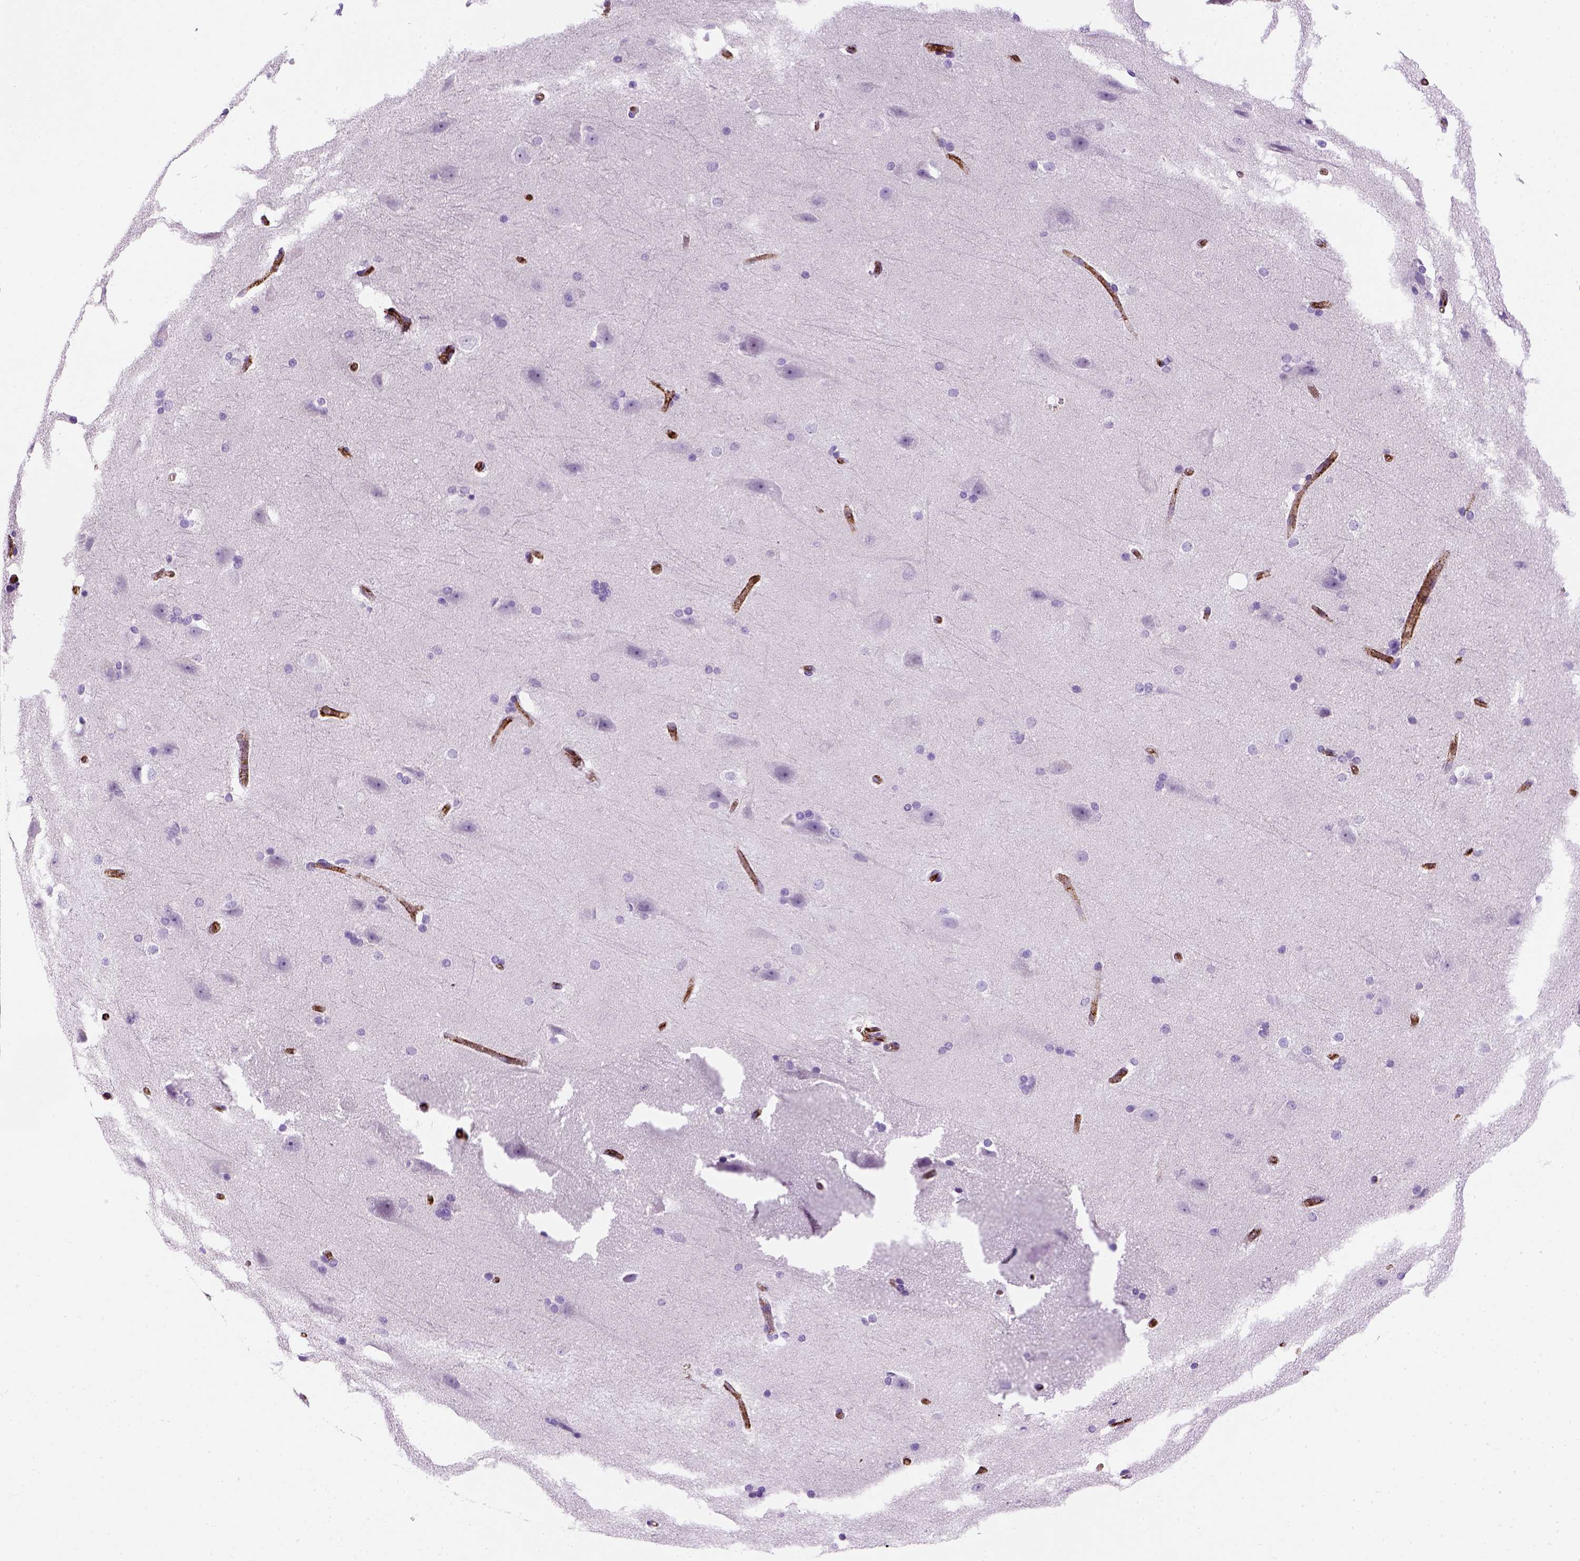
{"staining": {"intensity": "negative", "quantity": "none", "location": "none"}, "tissue": "hippocampus", "cell_type": "Glial cells", "image_type": "normal", "snomed": [{"axis": "morphology", "description": "Normal tissue, NOS"}, {"axis": "topography", "description": "Cerebral cortex"}, {"axis": "topography", "description": "Hippocampus"}], "caption": "IHC of benign hippocampus displays no positivity in glial cells. (DAB immunohistochemistry (IHC), high magnification).", "gene": "VWF", "patient": {"sex": "female", "age": 19}}